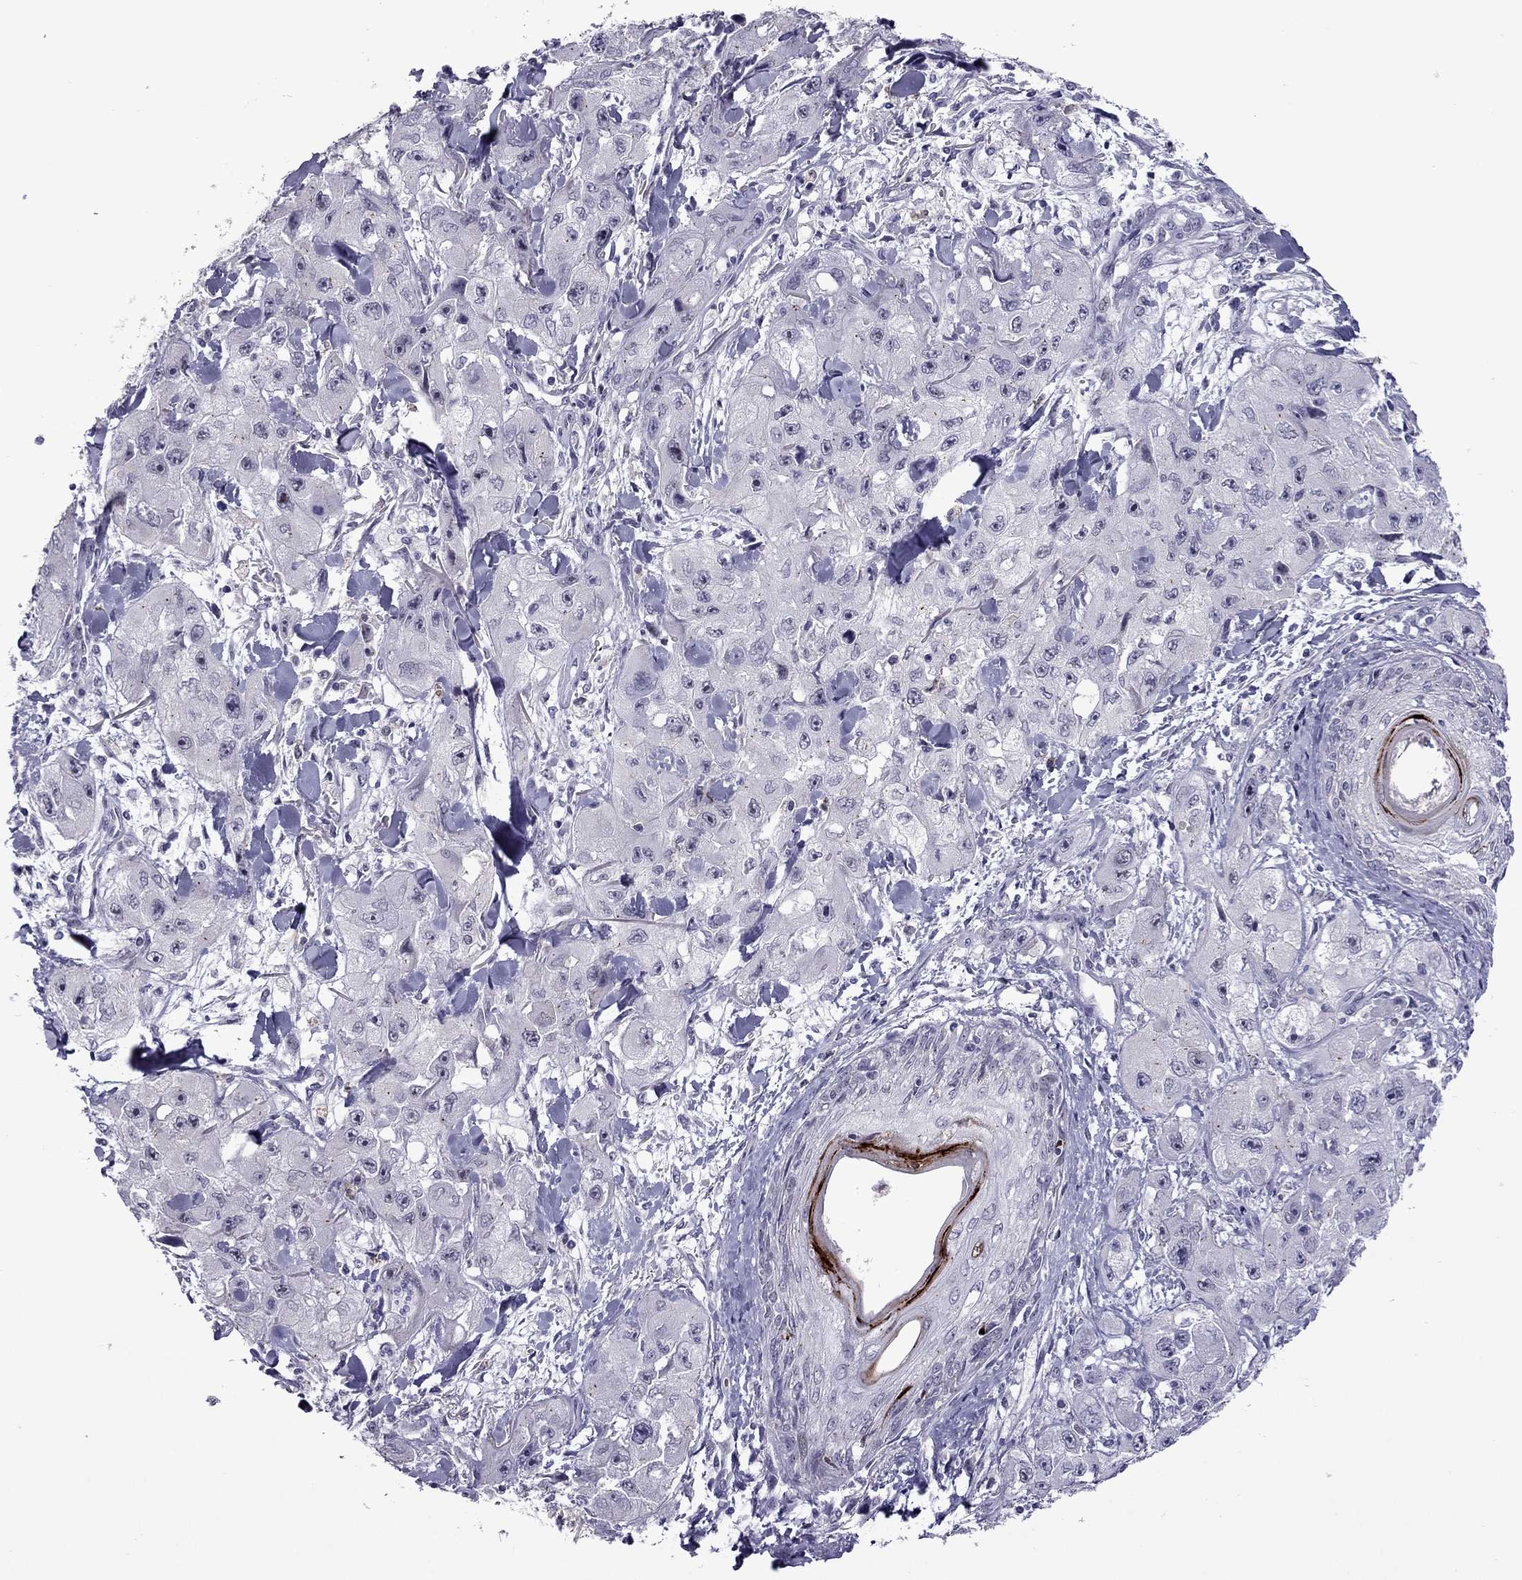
{"staining": {"intensity": "negative", "quantity": "none", "location": "none"}, "tissue": "skin cancer", "cell_type": "Tumor cells", "image_type": "cancer", "snomed": [{"axis": "morphology", "description": "Squamous cell carcinoma, NOS"}, {"axis": "topography", "description": "Skin"}, {"axis": "topography", "description": "Subcutis"}], "caption": "Tumor cells show no significant protein expression in squamous cell carcinoma (skin).", "gene": "MYBPH", "patient": {"sex": "male", "age": 73}}